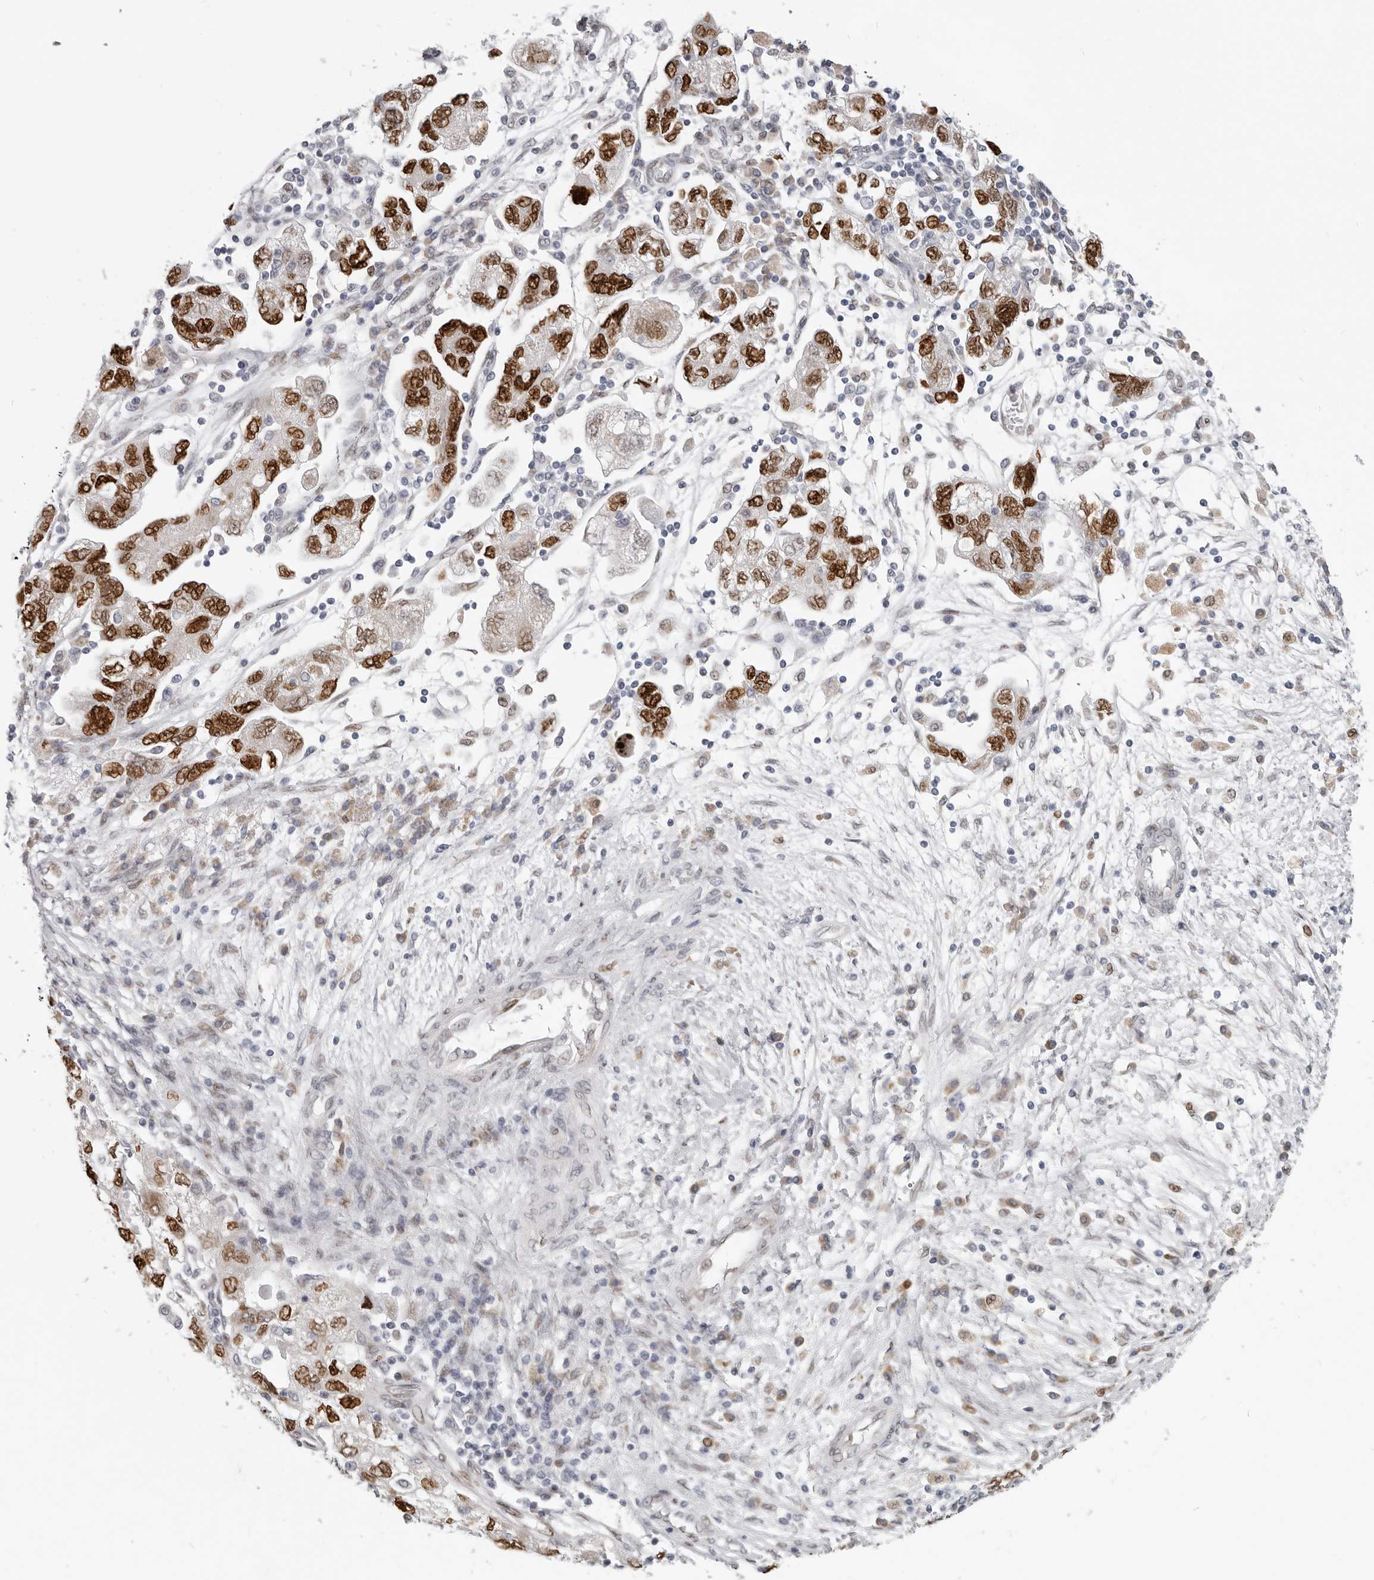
{"staining": {"intensity": "strong", "quantity": ">75%", "location": "nuclear"}, "tissue": "ovarian cancer", "cell_type": "Tumor cells", "image_type": "cancer", "snomed": [{"axis": "morphology", "description": "Carcinoma, NOS"}, {"axis": "morphology", "description": "Cystadenocarcinoma, serous, NOS"}, {"axis": "topography", "description": "Ovary"}], "caption": "The micrograph displays immunohistochemical staining of ovarian cancer (serous cystadenocarcinoma). There is strong nuclear expression is appreciated in about >75% of tumor cells. (DAB (3,3'-diaminobenzidine) IHC, brown staining for protein, blue staining for nuclei).", "gene": "SRP19", "patient": {"sex": "female", "age": 69}}